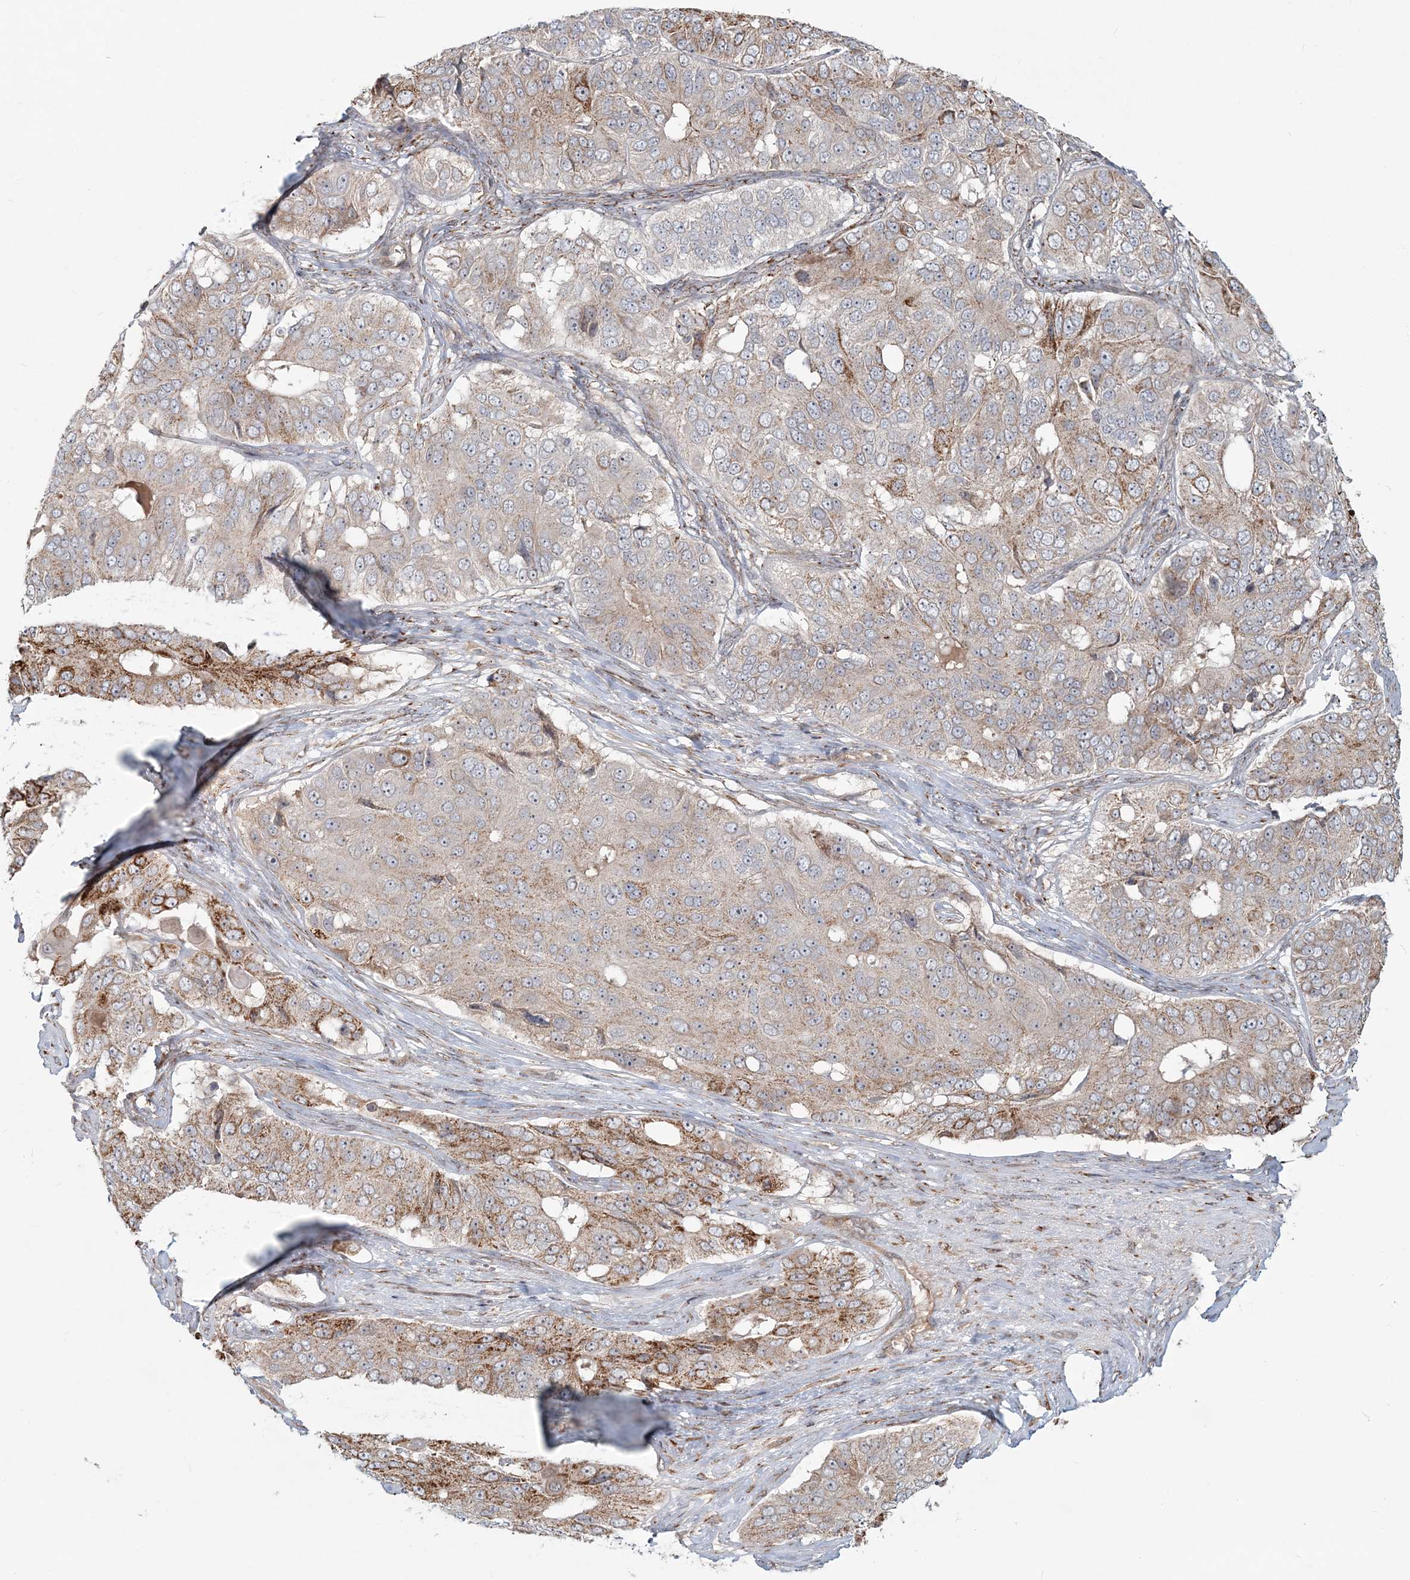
{"staining": {"intensity": "moderate", "quantity": "25%-75%", "location": "cytoplasmic/membranous"}, "tissue": "ovarian cancer", "cell_type": "Tumor cells", "image_type": "cancer", "snomed": [{"axis": "morphology", "description": "Carcinoma, endometroid"}, {"axis": "topography", "description": "Ovary"}], "caption": "Ovarian endometroid carcinoma stained with immunohistochemistry shows moderate cytoplasmic/membranous expression in about 25%-75% of tumor cells.", "gene": "SH3PXD2A", "patient": {"sex": "female", "age": 51}}